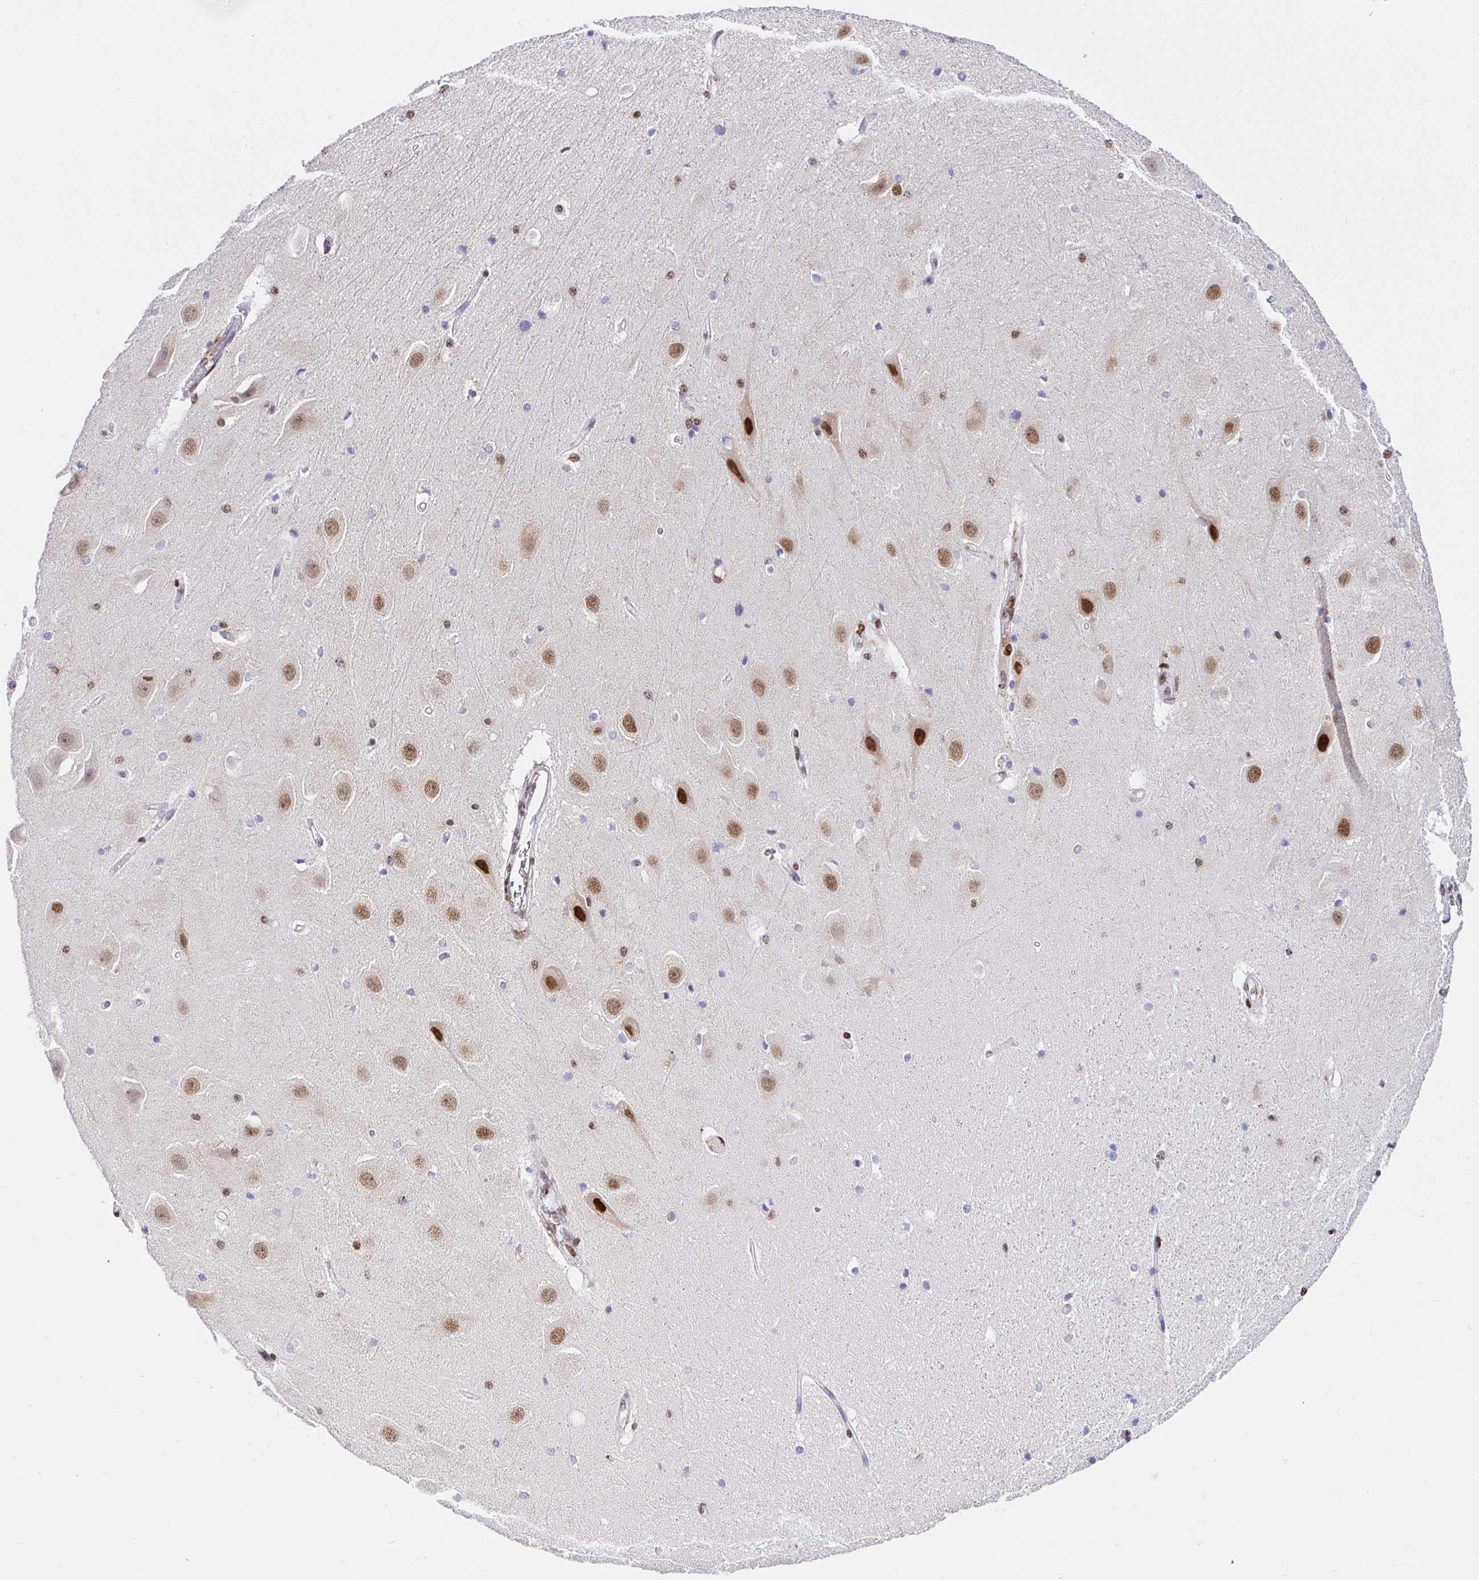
{"staining": {"intensity": "weak", "quantity": "<25%", "location": "nuclear"}, "tissue": "hippocampus", "cell_type": "Glial cells", "image_type": "normal", "snomed": [{"axis": "morphology", "description": "Normal tissue, NOS"}, {"axis": "topography", "description": "Hippocampus"}], "caption": "High magnification brightfield microscopy of unremarkable hippocampus stained with DAB (3,3'-diaminobenzidine) (brown) and counterstained with hematoxylin (blue): glial cells show no significant staining.", "gene": "SETD5", "patient": {"sex": "male", "age": 63}}